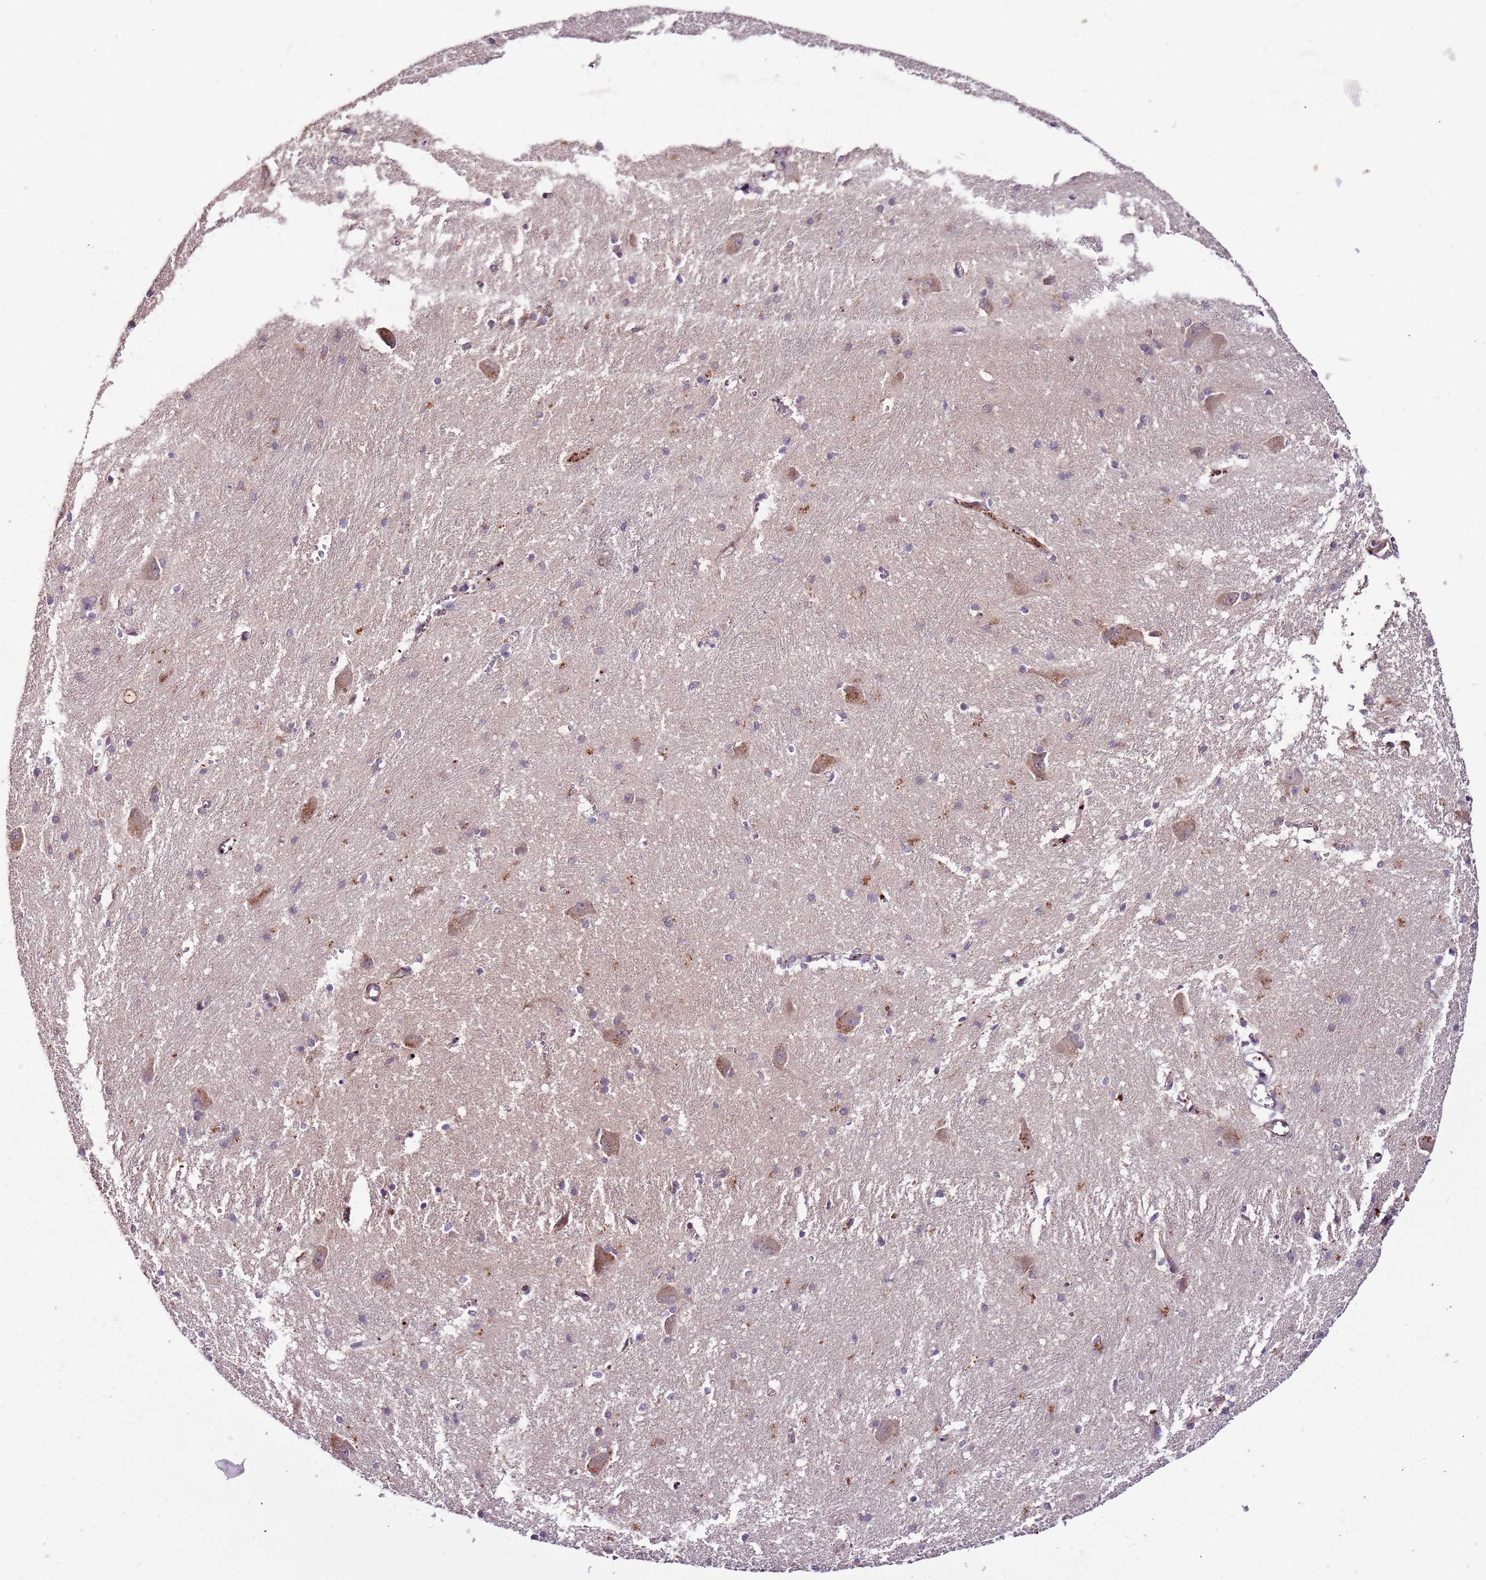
{"staining": {"intensity": "negative", "quantity": "none", "location": "none"}, "tissue": "caudate", "cell_type": "Glial cells", "image_type": "normal", "snomed": [{"axis": "morphology", "description": "Normal tissue, NOS"}, {"axis": "topography", "description": "Lateral ventricle wall"}], "caption": "DAB immunohistochemical staining of benign caudate demonstrates no significant positivity in glial cells. (DAB (3,3'-diaminobenzidine) immunohistochemistry (IHC) with hematoxylin counter stain).", "gene": "DENR", "patient": {"sex": "male", "age": 37}}